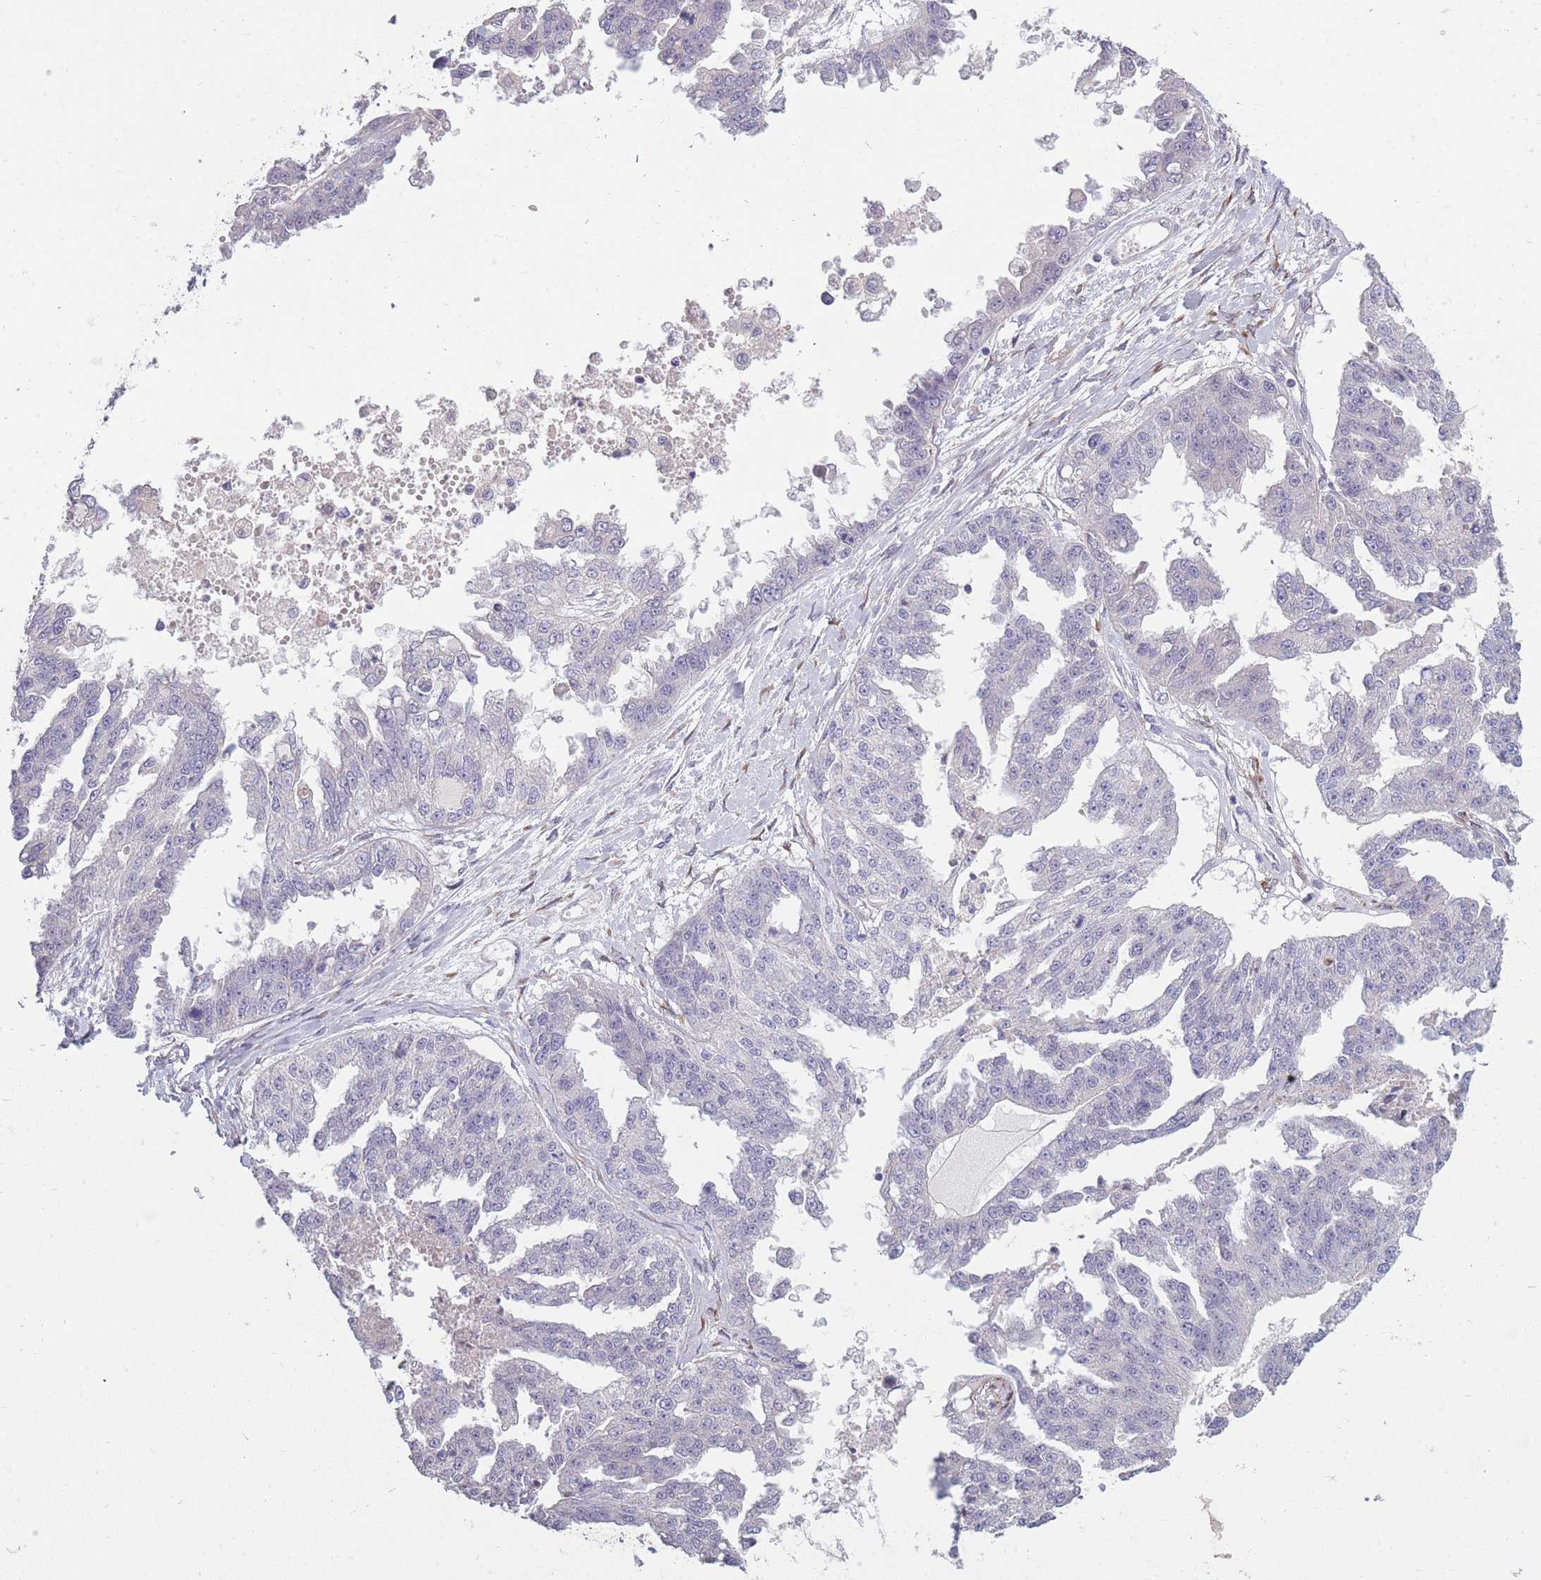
{"staining": {"intensity": "negative", "quantity": "none", "location": "none"}, "tissue": "ovarian cancer", "cell_type": "Tumor cells", "image_type": "cancer", "snomed": [{"axis": "morphology", "description": "Cystadenocarcinoma, serous, NOS"}, {"axis": "topography", "description": "Ovary"}], "caption": "The photomicrograph shows no staining of tumor cells in ovarian cancer (serous cystadenocarcinoma). (DAB immunohistochemistry visualized using brightfield microscopy, high magnification).", "gene": "CCNQ", "patient": {"sex": "female", "age": 58}}